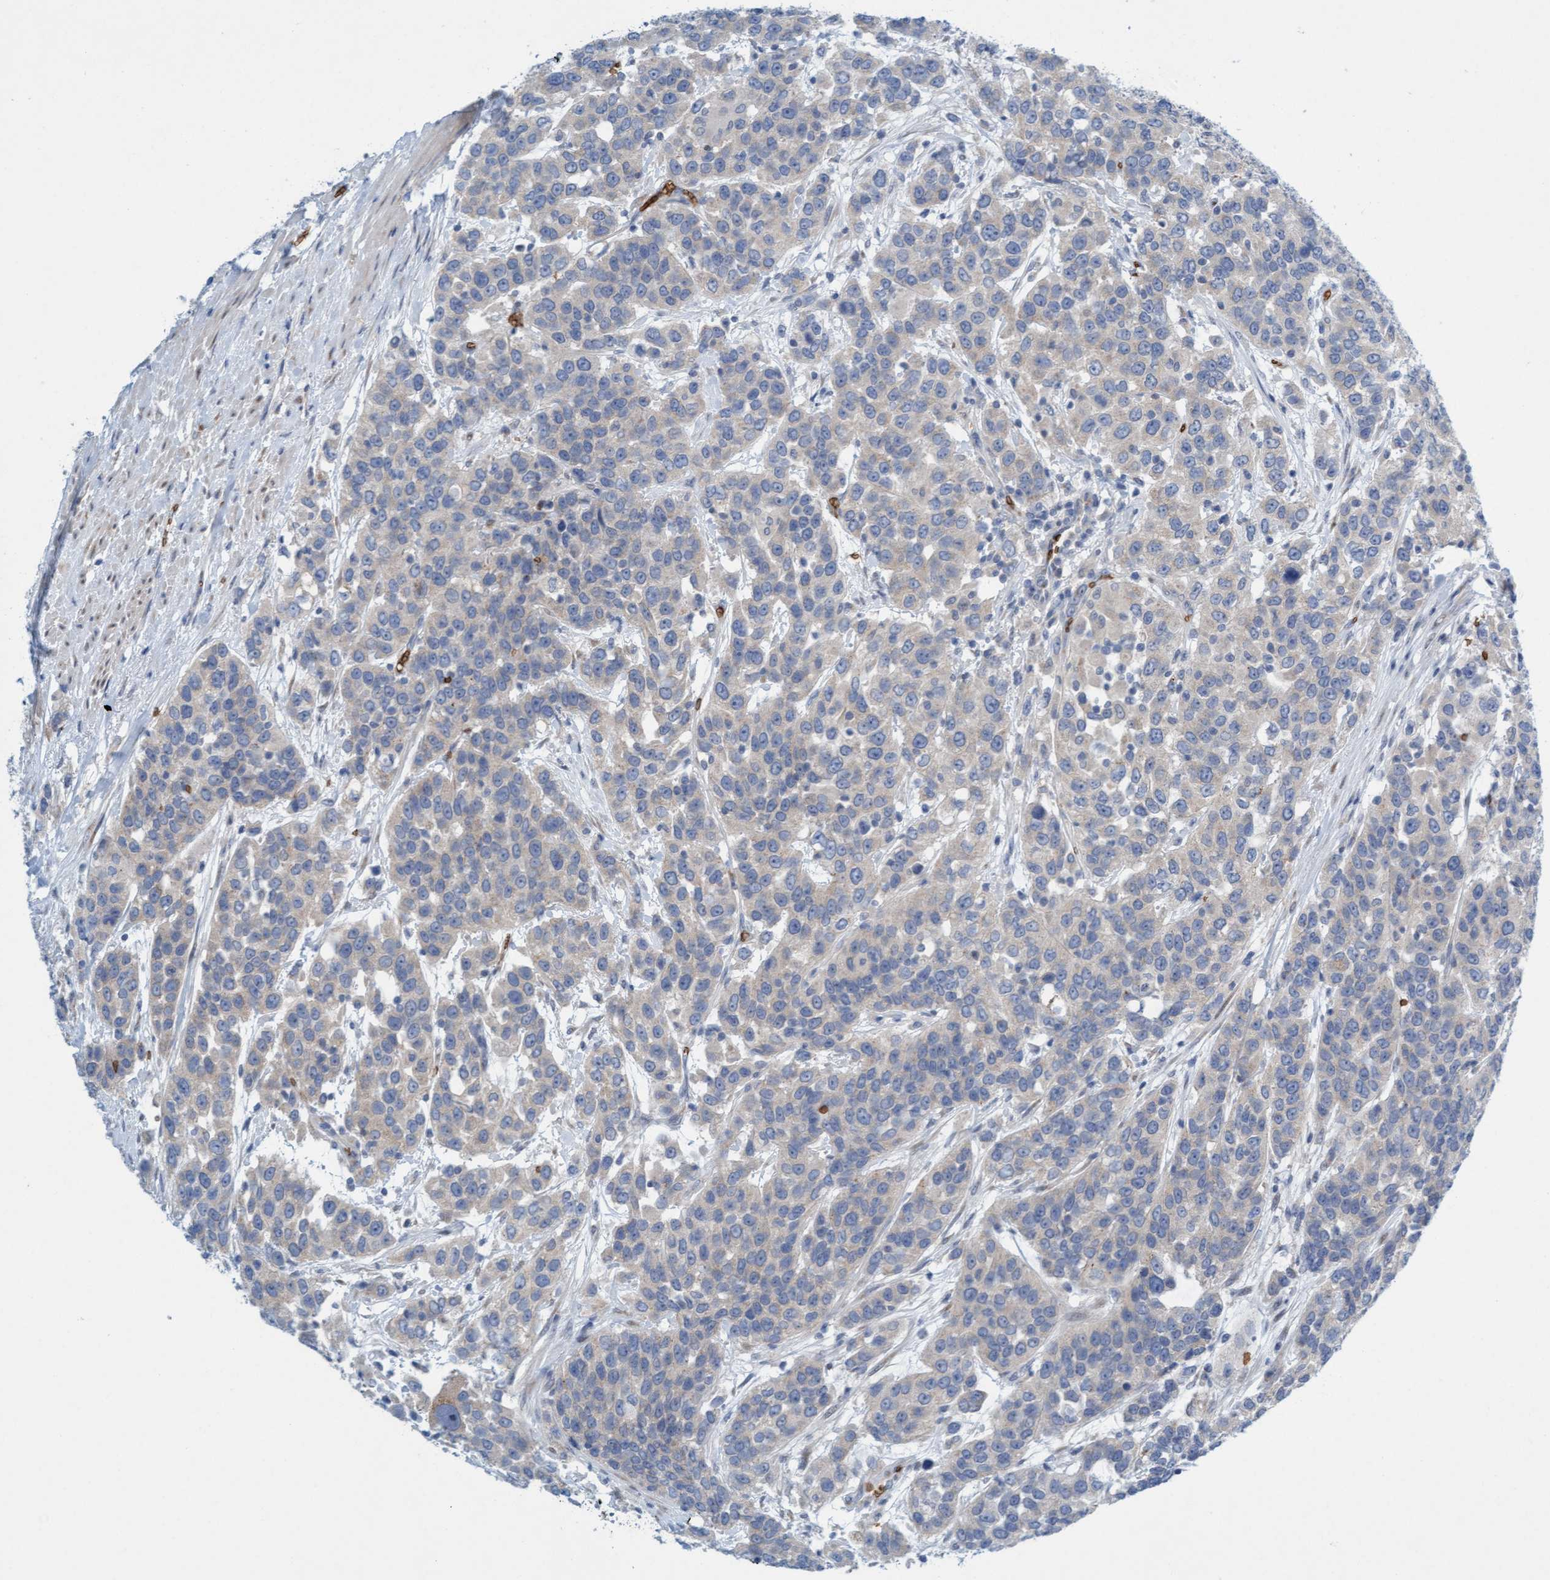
{"staining": {"intensity": "negative", "quantity": "none", "location": "none"}, "tissue": "urothelial cancer", "cell_type": "Tumor cells", "image_type": "cancer", "snomed": [{"axis": "morphology", "description": "Urothelial carcinoma, High grade"}, {"axis": "topography", "description": "Urinary bladder"}], "caption": "Tumor cells show no significant protein positivity in urothelial cancer. (DAB (3,3'-diaminobenzidine) immunohistochemistry (IHC) visualized using brightfield microscopy, high magnification).", "gene": "SPEM2", "patient": {"sex": "female", "age": 80}}